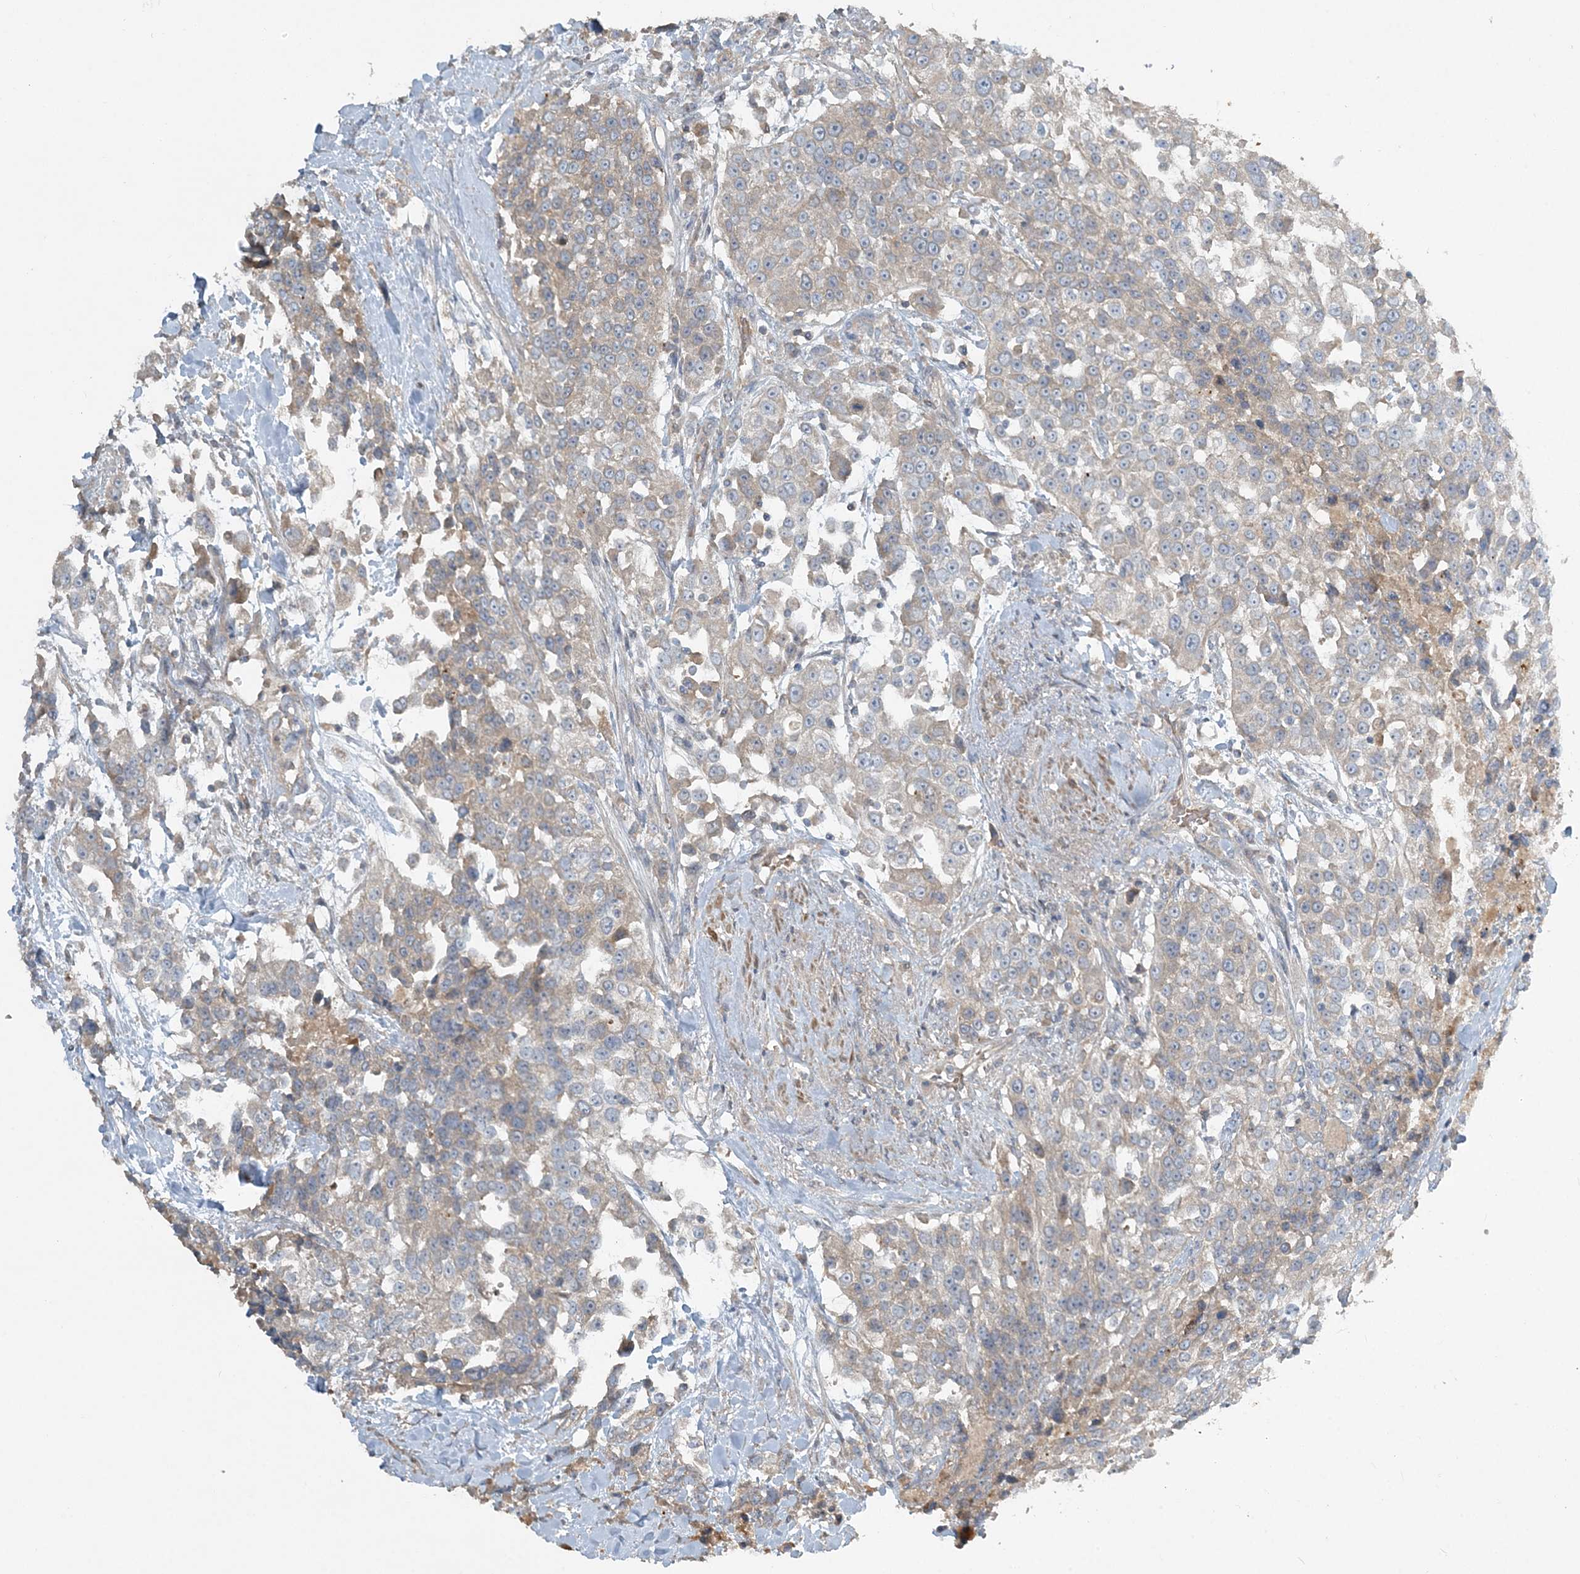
{"staining": {"intensity": "weak", "quantity": "25%-75%", "location": "cytoplasmic/membranous"}, "tissue": "urothelial cancer", "cell_type": "Tumor cells", "image_type": "cancer", "snomed": [{"axis": "morphology", "description": "Urothelial carcinoma, High grade"}, {"axis": "topography", "description": "Urinary bladder"}], "caption": "Immunohistochemistry (IHC) image of neoplastic tissue: human urothelial carcinoma (high-grade) stained using IHC reveals low levels of weak protein expression localized specifically in the cytoplasmic/membranous of tumor cells, appearing as a cytoplasmic/membranous brown color.", "gene": "SLC4A10", "patient": {"sex": "female", "age": 80}}